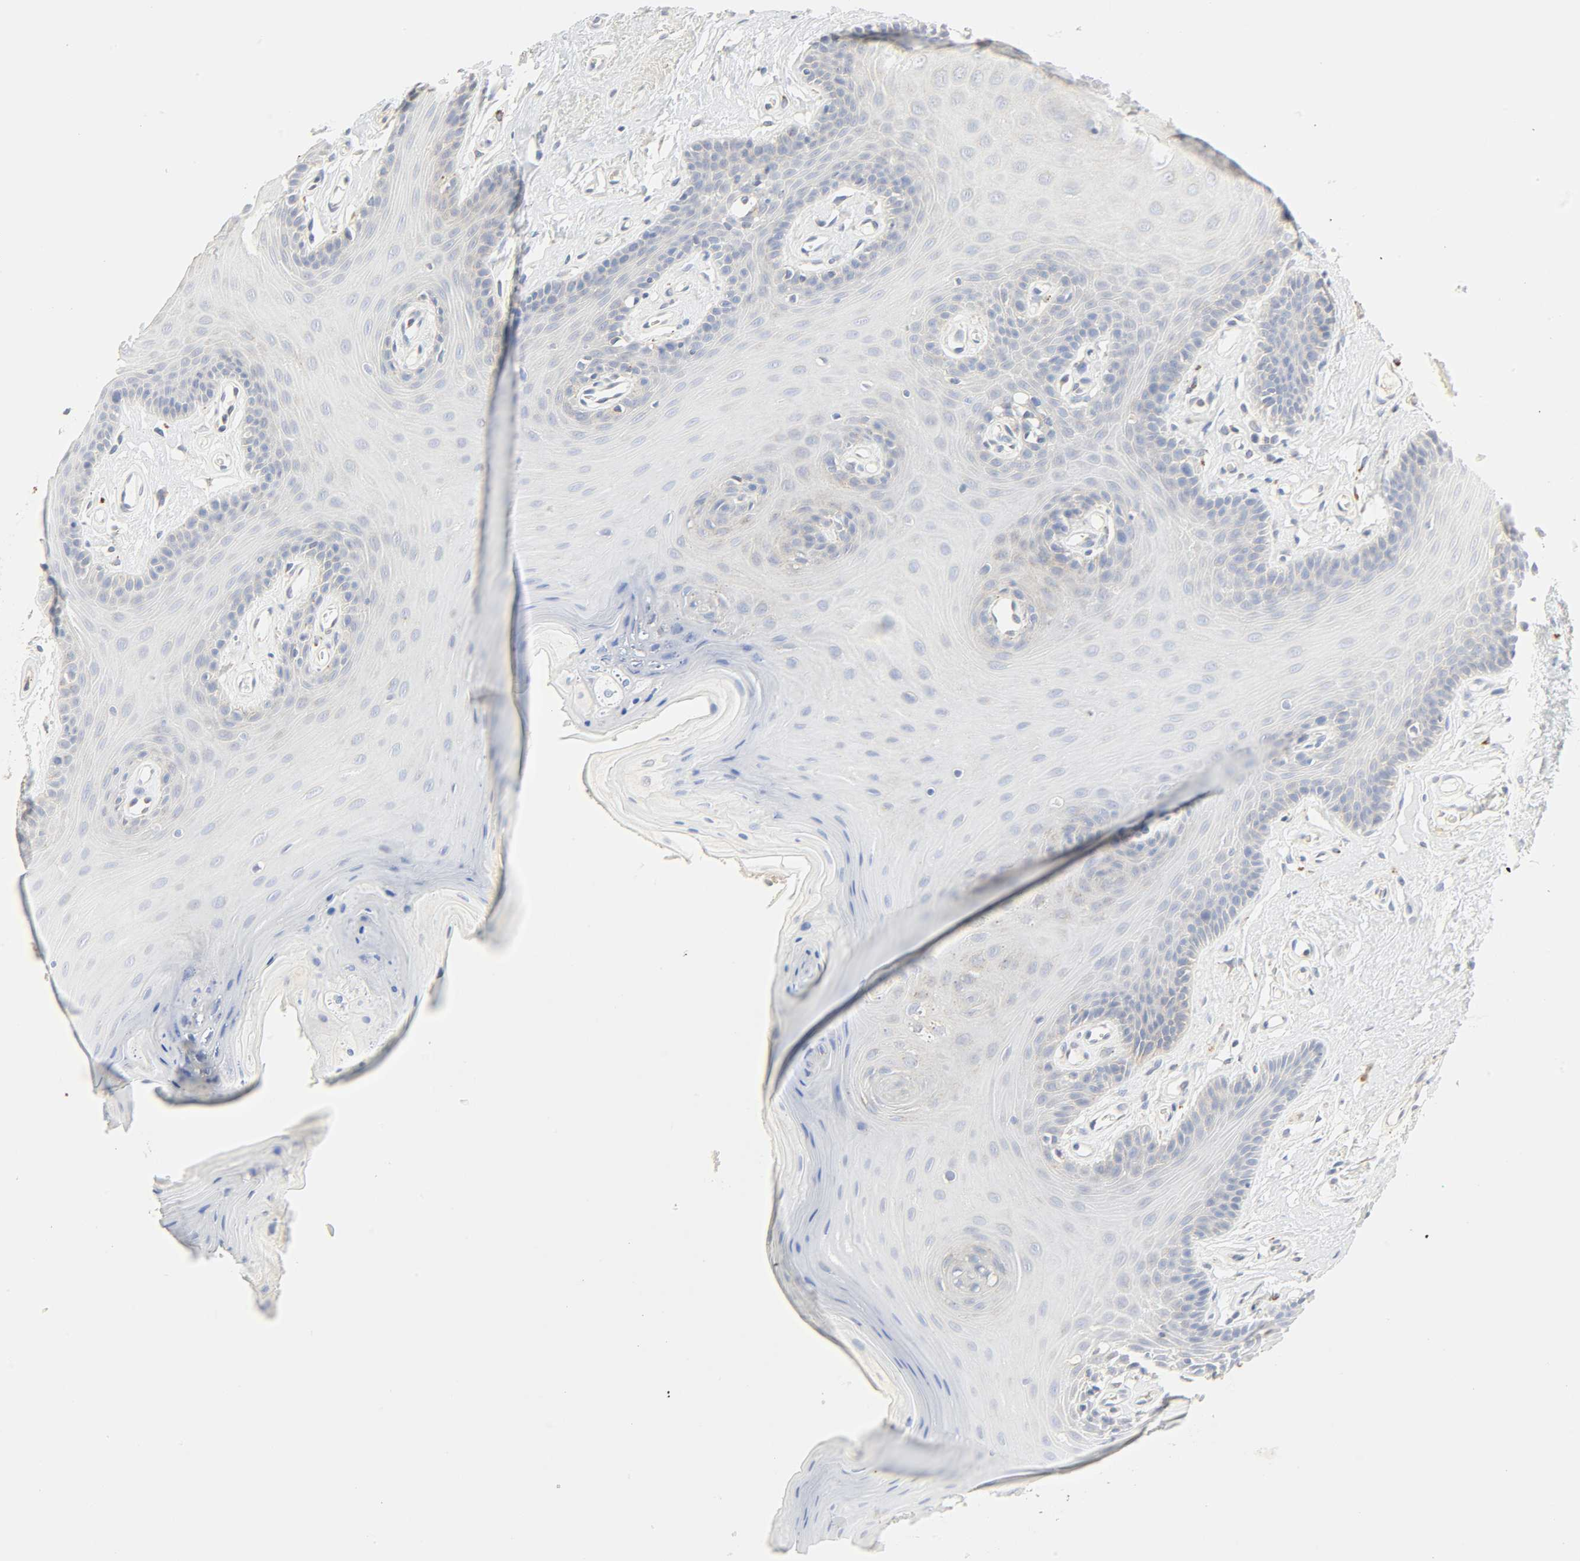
{"staining": {"intensity": "weak", "quantity": "<25%", "location": "cytoplasmic/membranous"}, "tissue": "oral mucosa", "cell_type": "Squamous epithelial cells", "image_type": "normal", "snomed": [{"axis": "morphology", "description": "Normal tissue, NOS"}, {"axis": "morphology", "description": "Squamous cell carcinoma, NOS"}, {"axis": "topography", "description": "Skeletal muscle"}, {"axis": "topography", "description": "Oral tissue"}, {"axis": "topography", "description": "Head-Neck"}], "caption": "Immunohistochemistry image of normal oral mucosa: human oral mucosa stained with DAB exhibits no significant protein staining in squamous epithelial cells.", "gene": "CAMK2A", "patient": {"sex": "male", "age": 71}}